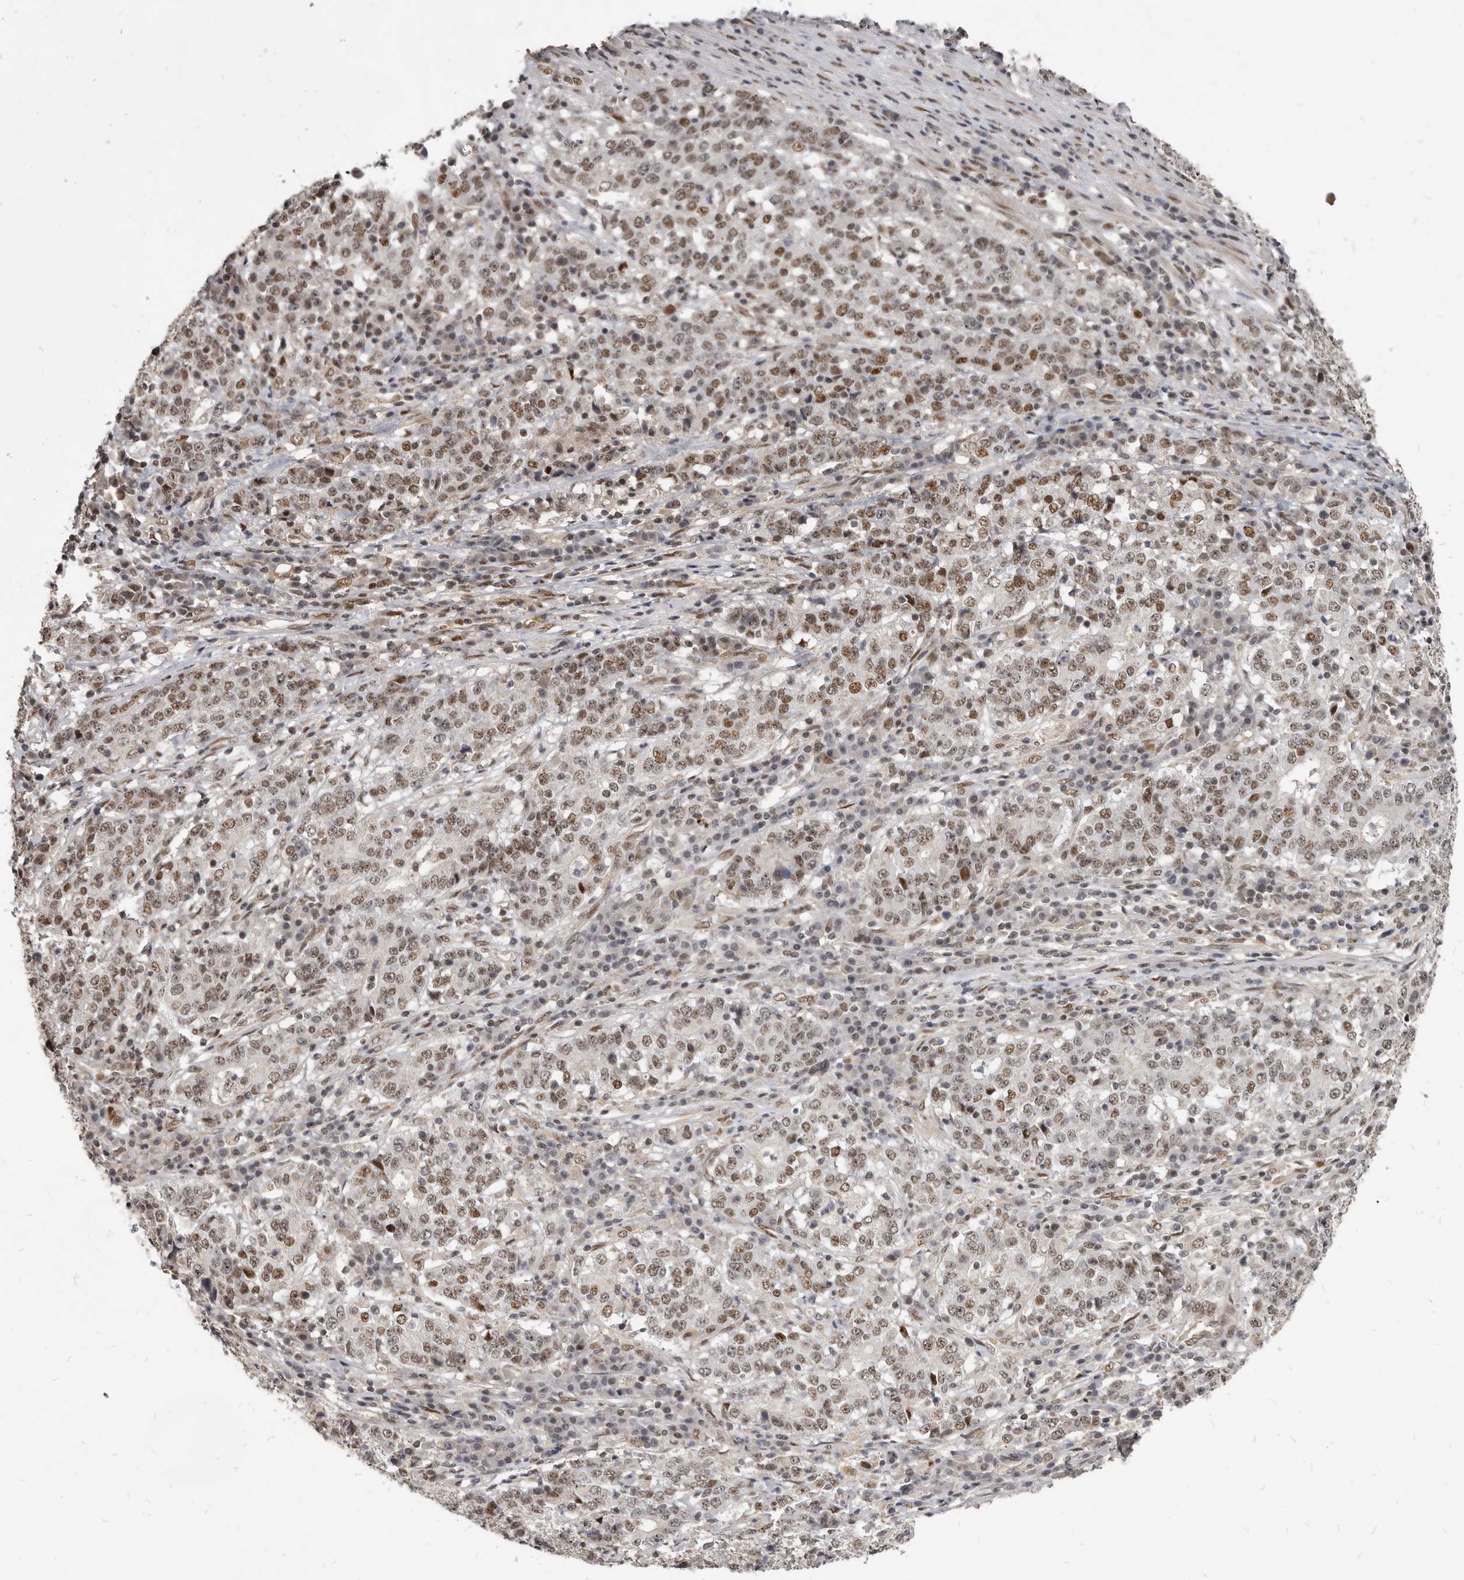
{"staining": {"intensity": "moderate", "quantity": ">75%", "location": "nuclear"}, "tissue": "stomach cancer", "cell_type": "Tumor cells", "image_type": "cancer", "snomed": [{"axis": "morphology", "description": "Adenocarcinoma, NOS"}, {"axis": "topography", "description": "Stomach"}], "caption": "High-power microscopy captured an IHC photomicrograph of adenocarcinoma (stomach), revealing moderate nuclear positivity in about >75% of tumor cells.", "gene": "ATF5", "patient": {"sex": "male", "age": 59}}